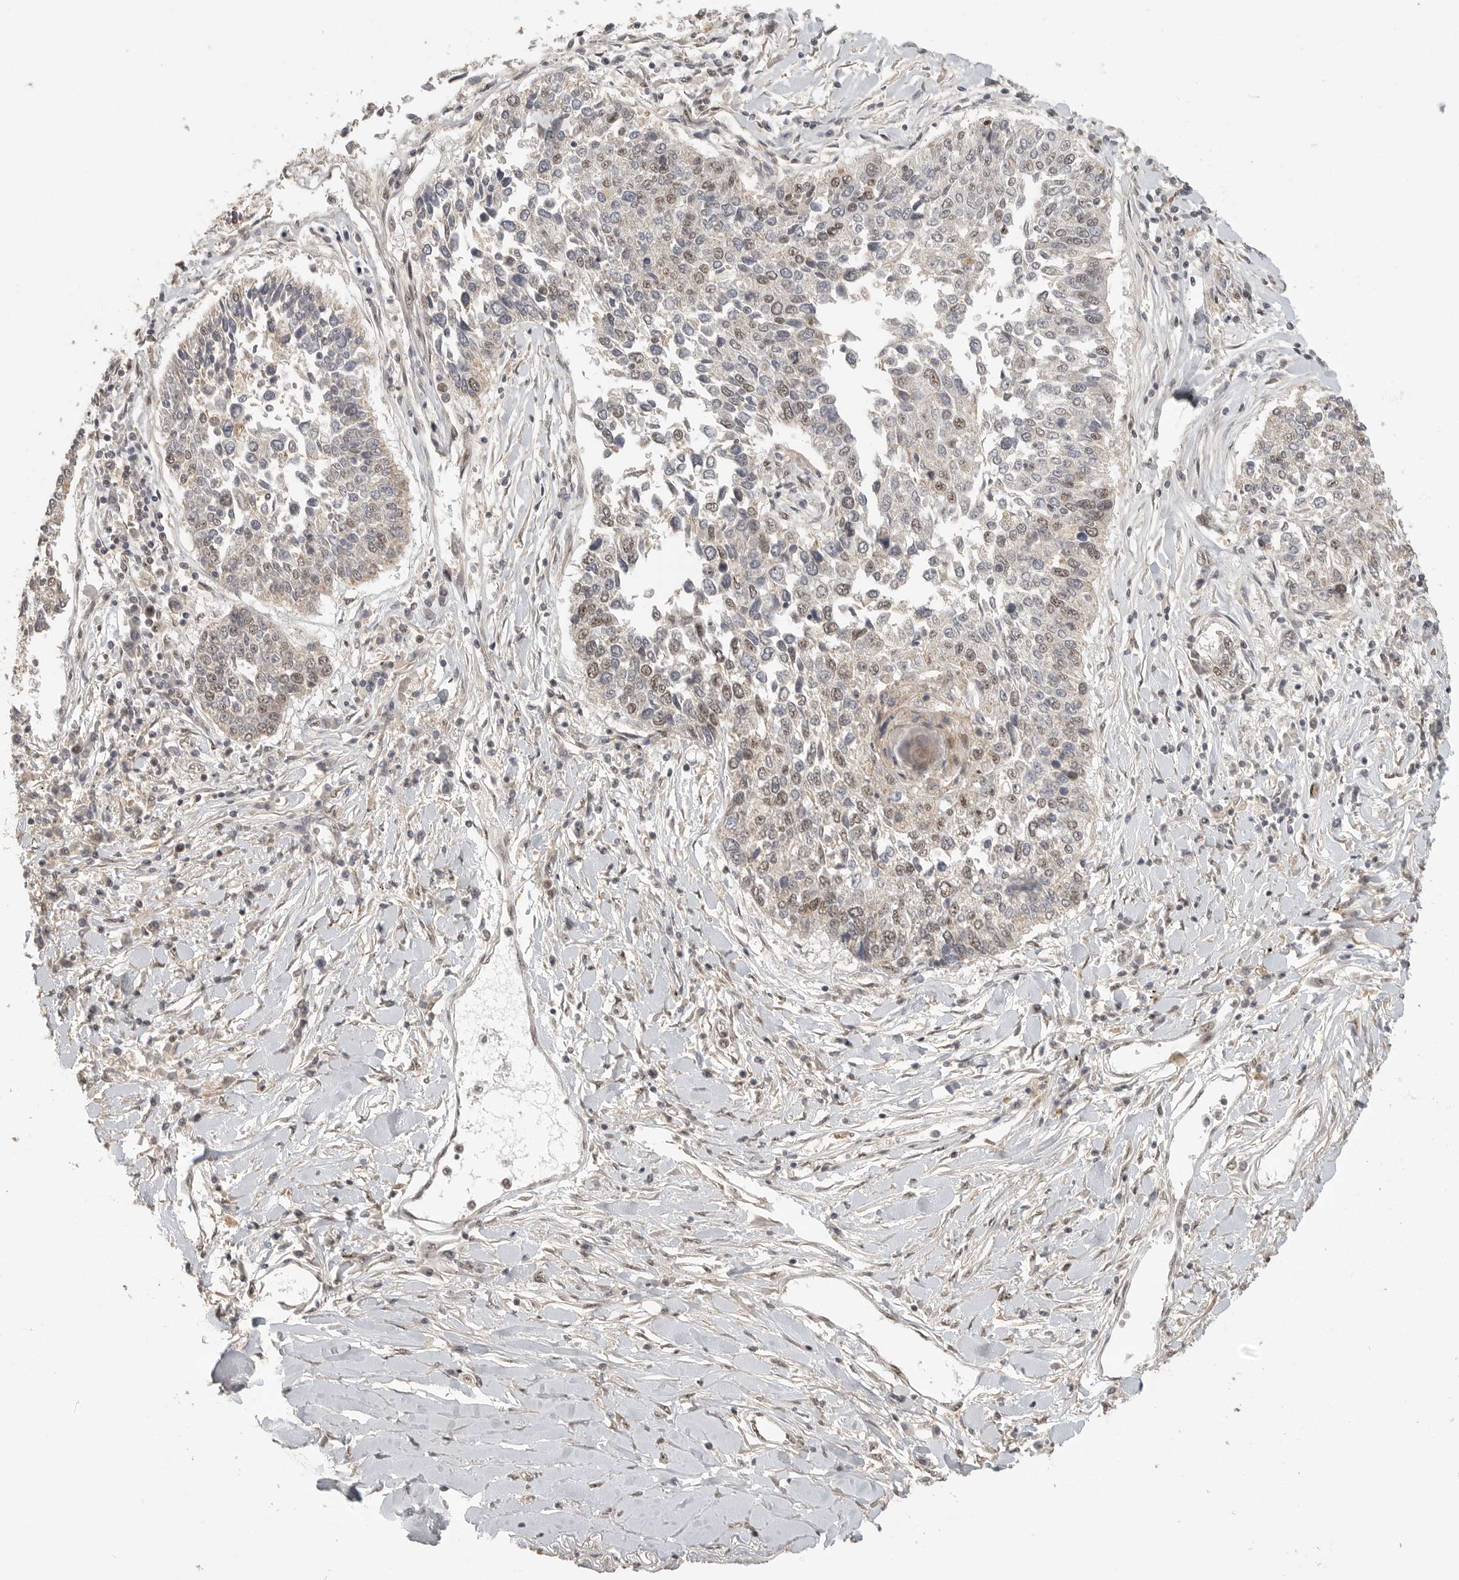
{"staining": {"intensity": "negative", "quantity": "none", "location": "none"}, "tissue": "lung cancer", "cell_type": "Tumor cells", "image_type": "cancer", "snomed": [{"axis": "morphology", "description": "Normal tissue, NOS"}, {"axis": "morphology", "description": "Squamous cell carcinoma, NOS"}, {"axis": "topography", "description": "Cartilage tissue"}, {"axis": "topography", "description": "Bronchus"}, {"axis": "topography", "description": "Lung"}, {"axis": "topography", "description": "Peripheral nerve tissue"}], "caption": "There is no significant staining in tumor cells of lung squamous cell carcinoma.", "gene": "POMP", "patient": {"sex": "female", "age": 49}}